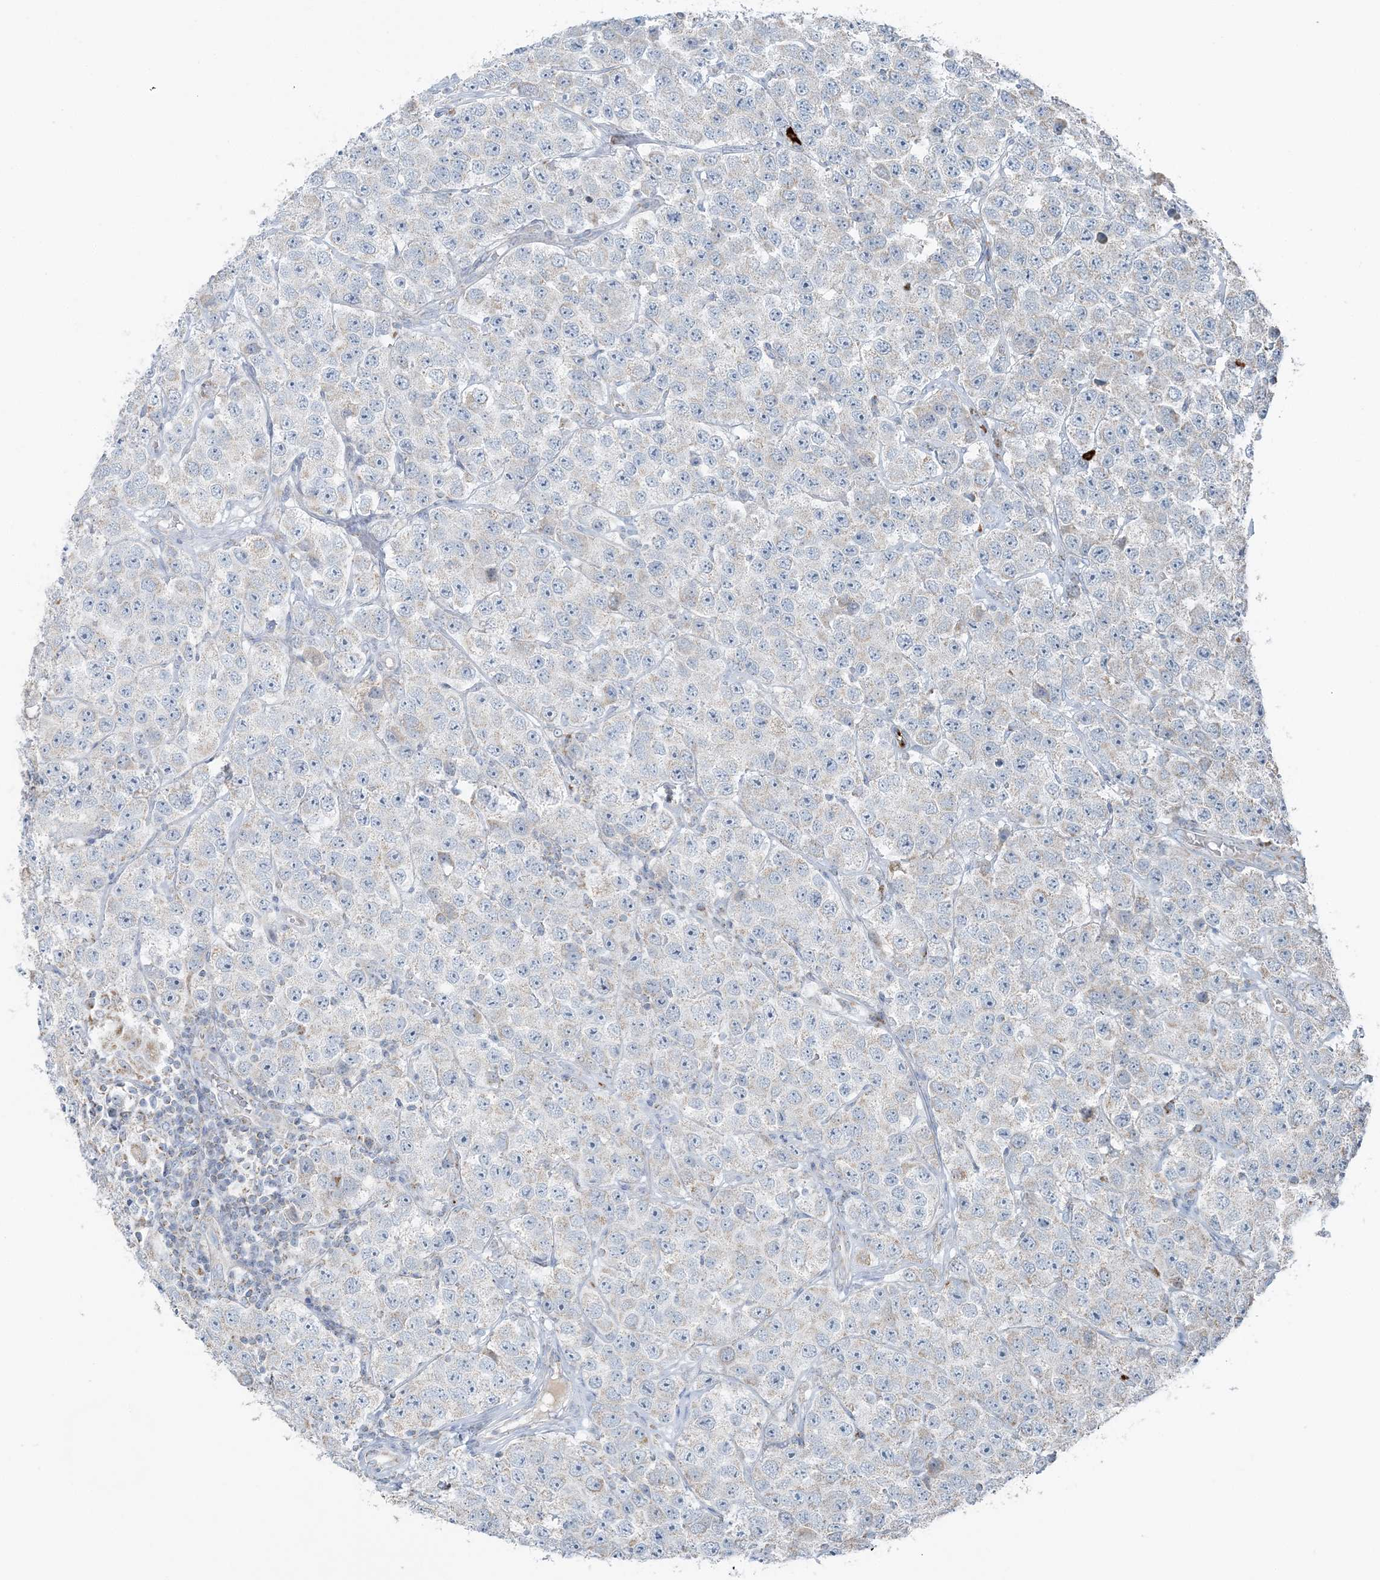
{"staining": {"intensity": "negative", "quantity": "none", "location": "none"}, "tissue": "testis cancer", "cell_type": "Tumor cells", "image_type": "cancer", "snomed": [{"axis": "morphology", "description": "Seminoma, NOS"}, {"axis": "topography", "description": "Testis"}], "caption": "Protein analysis of testis cancer exhibits no significant staining in tumor cells.", "gene": "SLC22A16", "patient": {"sex": "male", "age": 28}}